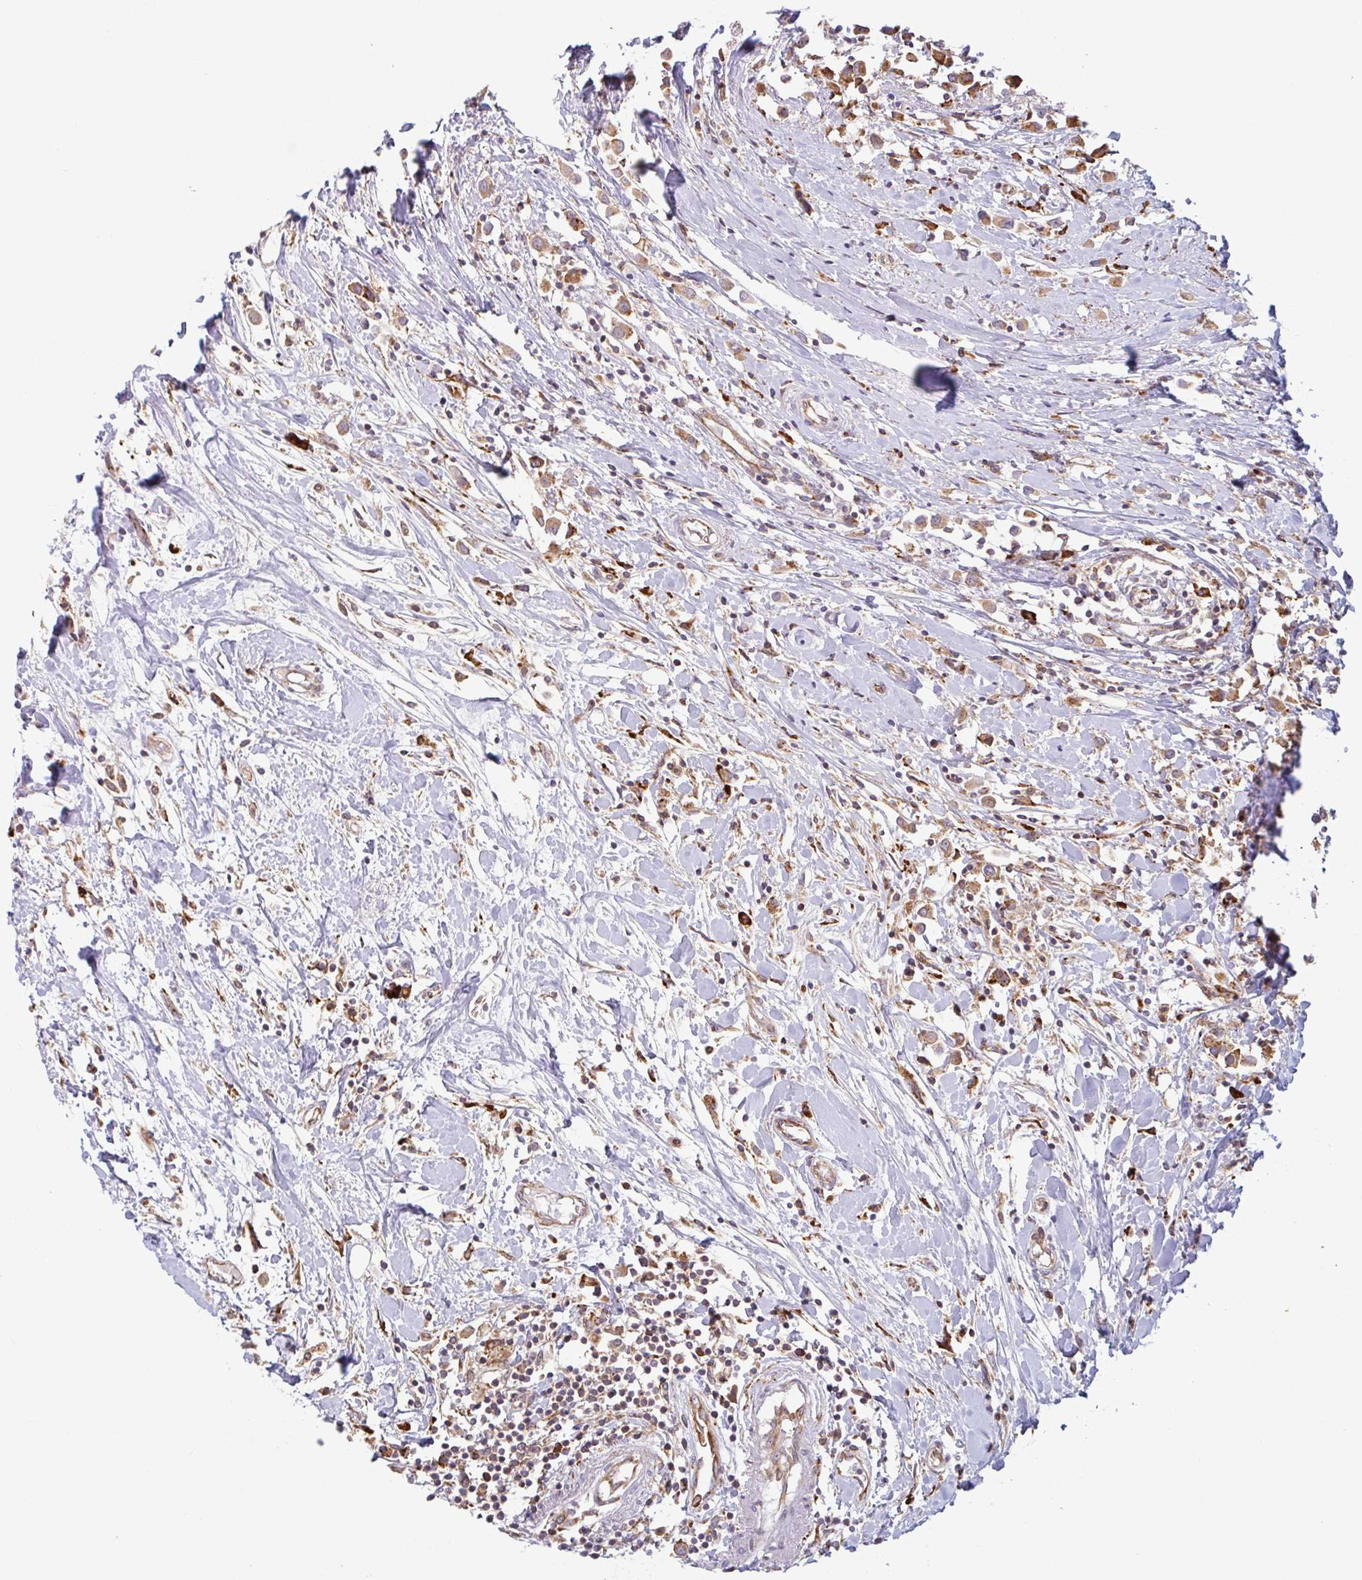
{"staining": {"intensity": "moderate", "quantity": ">75%", "location": "cytoplasmic/membranous"}, "tissue": "breast cancer", "cell_type": "Tumor cells", "image_type": "cancer", "snomed": [{"axis": "morphology", "description": "Duct carcinoma"}, {"axis": "topography", "description": "Breast"}], "caption": "Breast cancer stained with DAB (3,3'-diaminobenzidine) immunohistochemistry displays medium levels of moderate cytoplasmic/membranous positivity in about >75% of tumor cells. Nuclei are stained in blue.", "gene": "RIT1", "patient": {"sex": "female", "age": 61}}